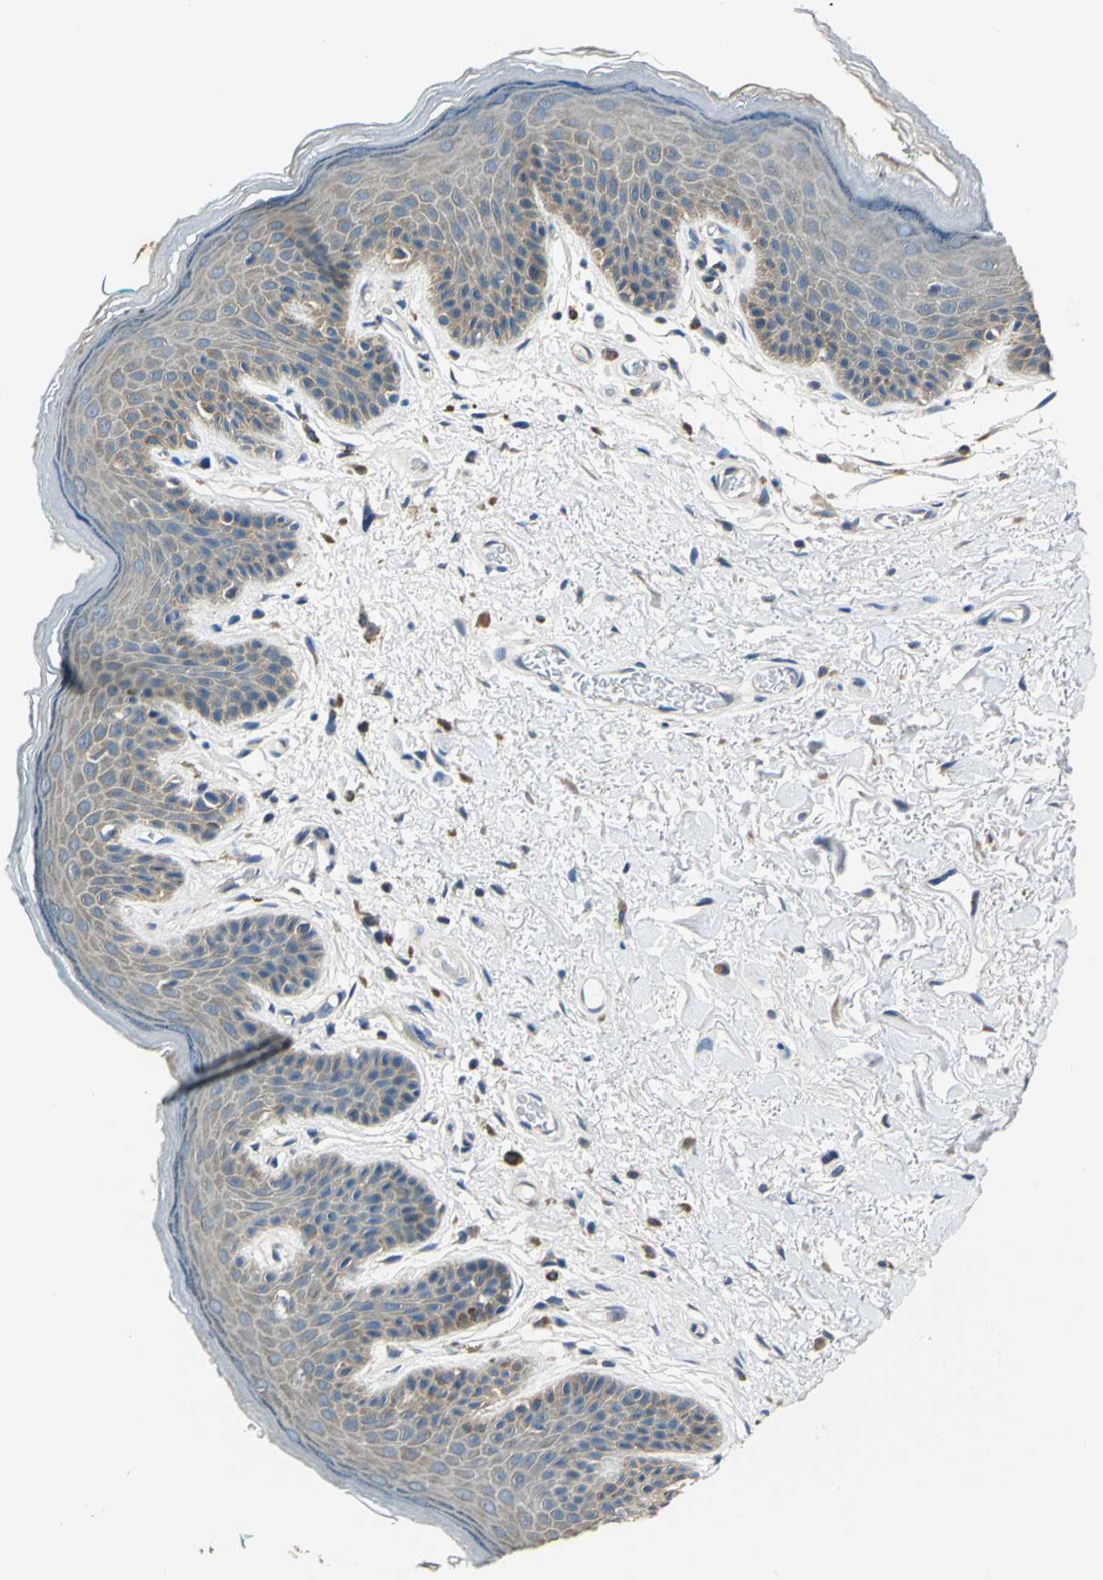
{"staining": {"intensity": "weak", "quantity": ">75%", "location": "cytoplasmic/membranous"}, "tissue": "skin", "cell_type": "Epidermal cells", "image_type": "normal", "snomed": [{"axis": "morphology", "description": "Normal tissue, NOS"}, {"axis": "topography", "description": "Anal"}], "caption": "Benign skin displays weak cytoplasmic/membranous staining in approximately >75% of epidermal cells, visualized by immunohistochemistry.", "gene": "DDX3X", "patient": {"sex": "male", "age": 74}}